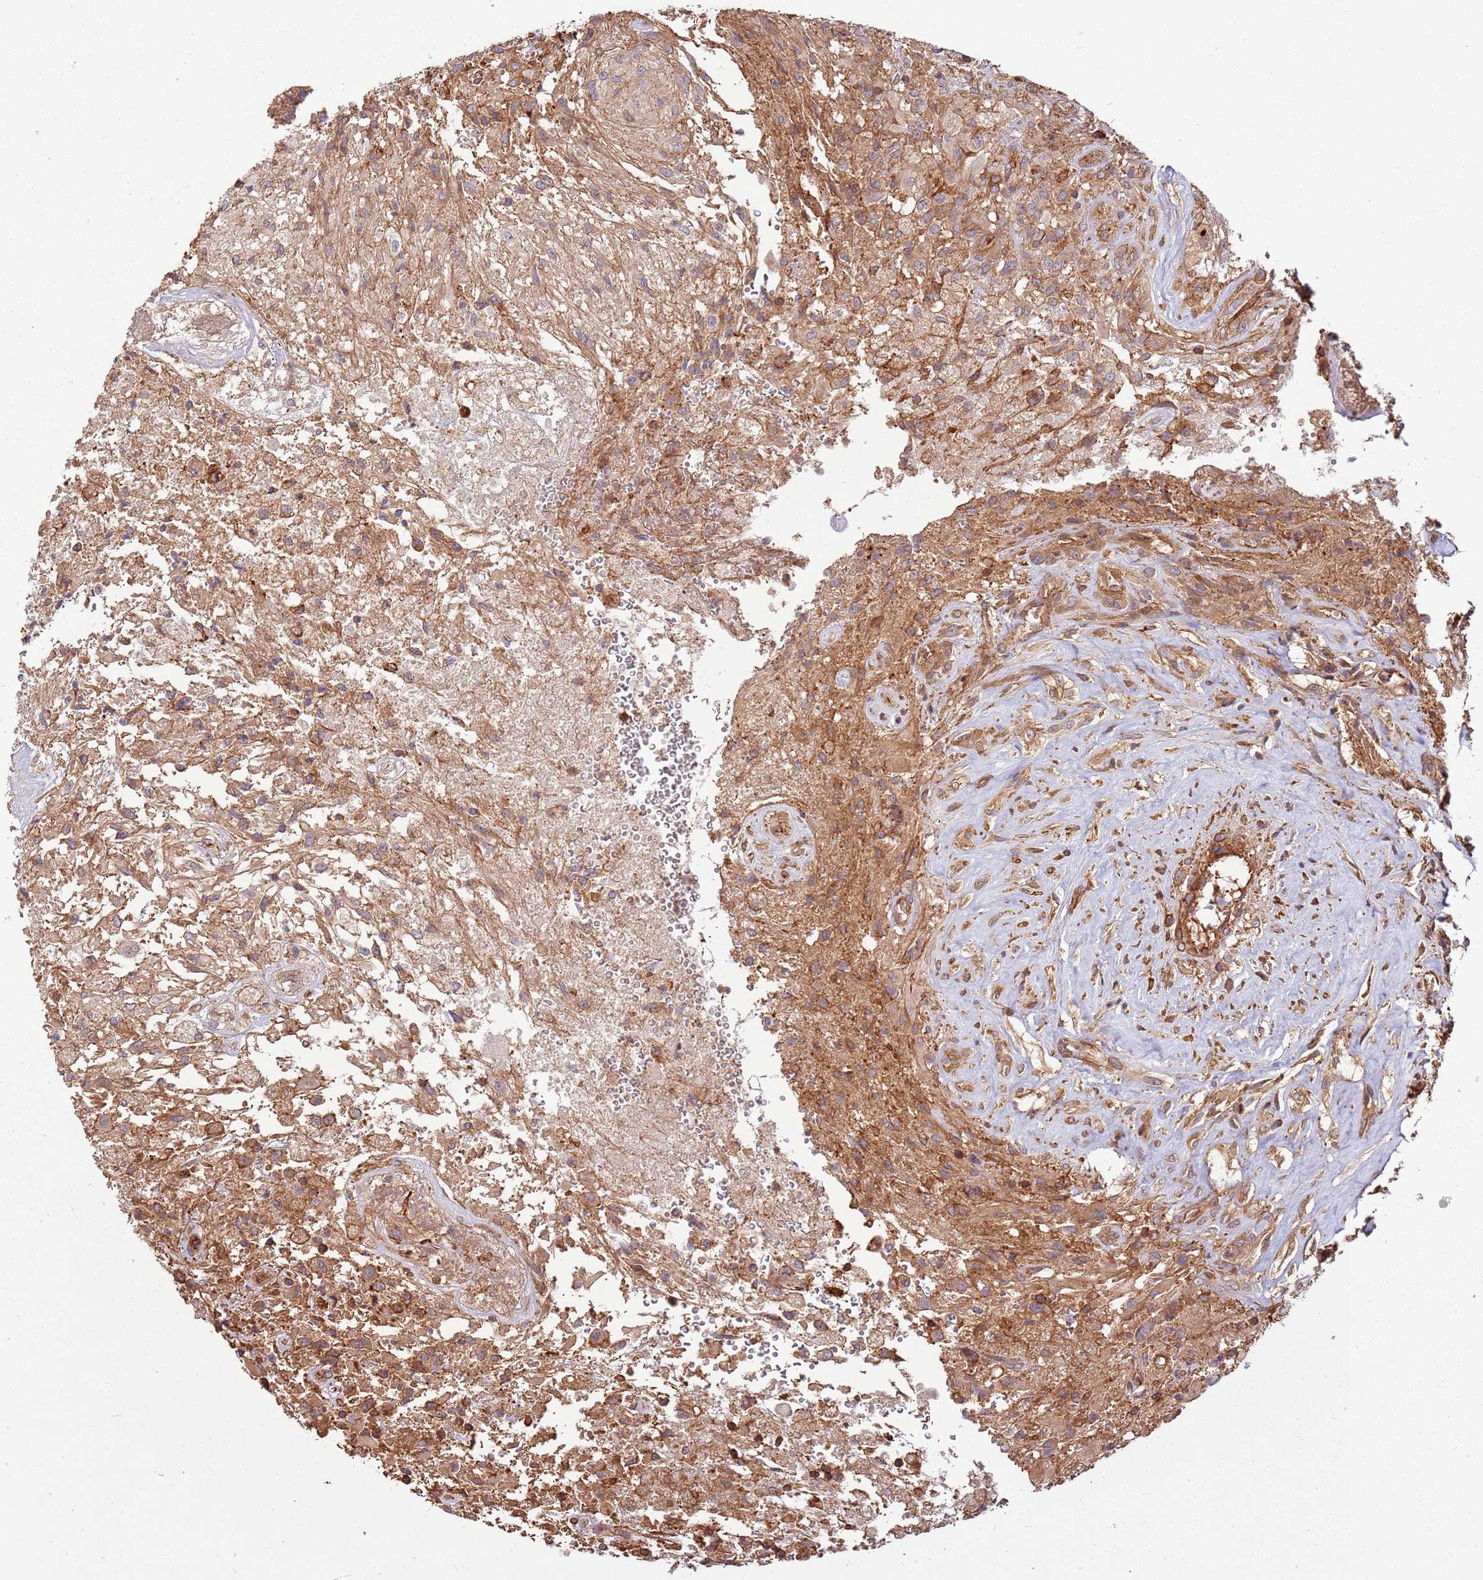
{"staining": {"intensity": "moderate", "quantity": ">75%", "location": "cytoplasmic/membranous"}, "tissue": "glioma", "cell_type": "Tumor cells", "image_type": "cancer", "snomed": [{"axis": "morphology", "description": "Glioma, malignant, High grade"}, {"axis": "topography", "description": "Brain"}], "caption": "Immunohistochemical staining of glioma reveals medium levels of moderate cytoplasmic/membranous positivity in about >75% of tumor cells. The staining was performed using DAB (3,3'-diaminobenzidine), with brown indicating positive protein expression. Nuclei are stained blue with hematoxylin.", "gene": "ACVR2A", "patient": {"sex": "male", "age": 56}}